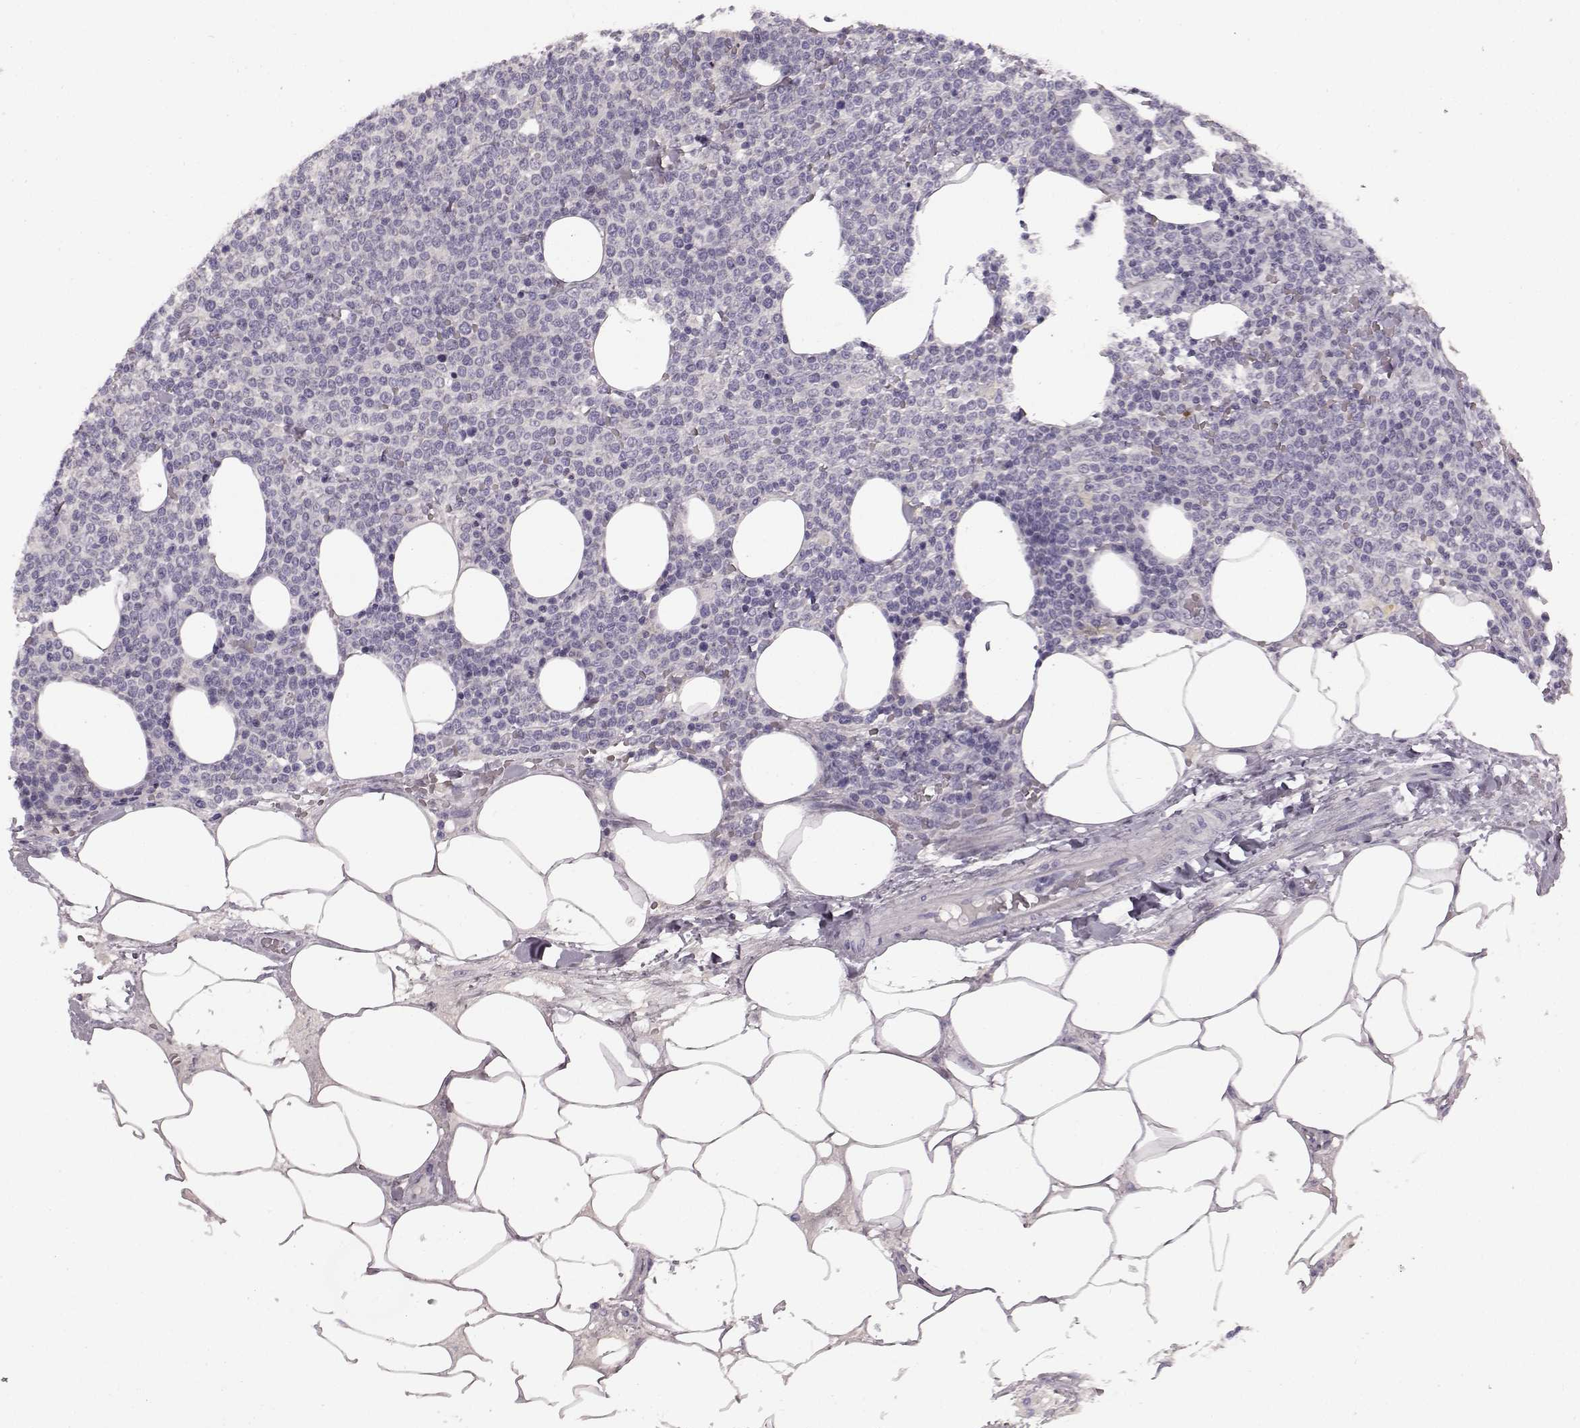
{"staining": {"intensity": "negative", "quantity": "none", "location": "none"}, "tissue": "lymphoma", "cell_type": "Tumor cells", "image_type": "cancer", "snomed": [{"axis": "morphology", "description": "Malignant lymphoma, non-Hodgkin's type, High grade"}, {"axis": "topography", "description": "Lymph node"}], "caption": "This is an immunohistochemistry (IHC) histopathology image of human lymphoma. There is no positivity in tumor cells.", "gene": "KRT85", "patient": {"sex": "male", "age": 61}}